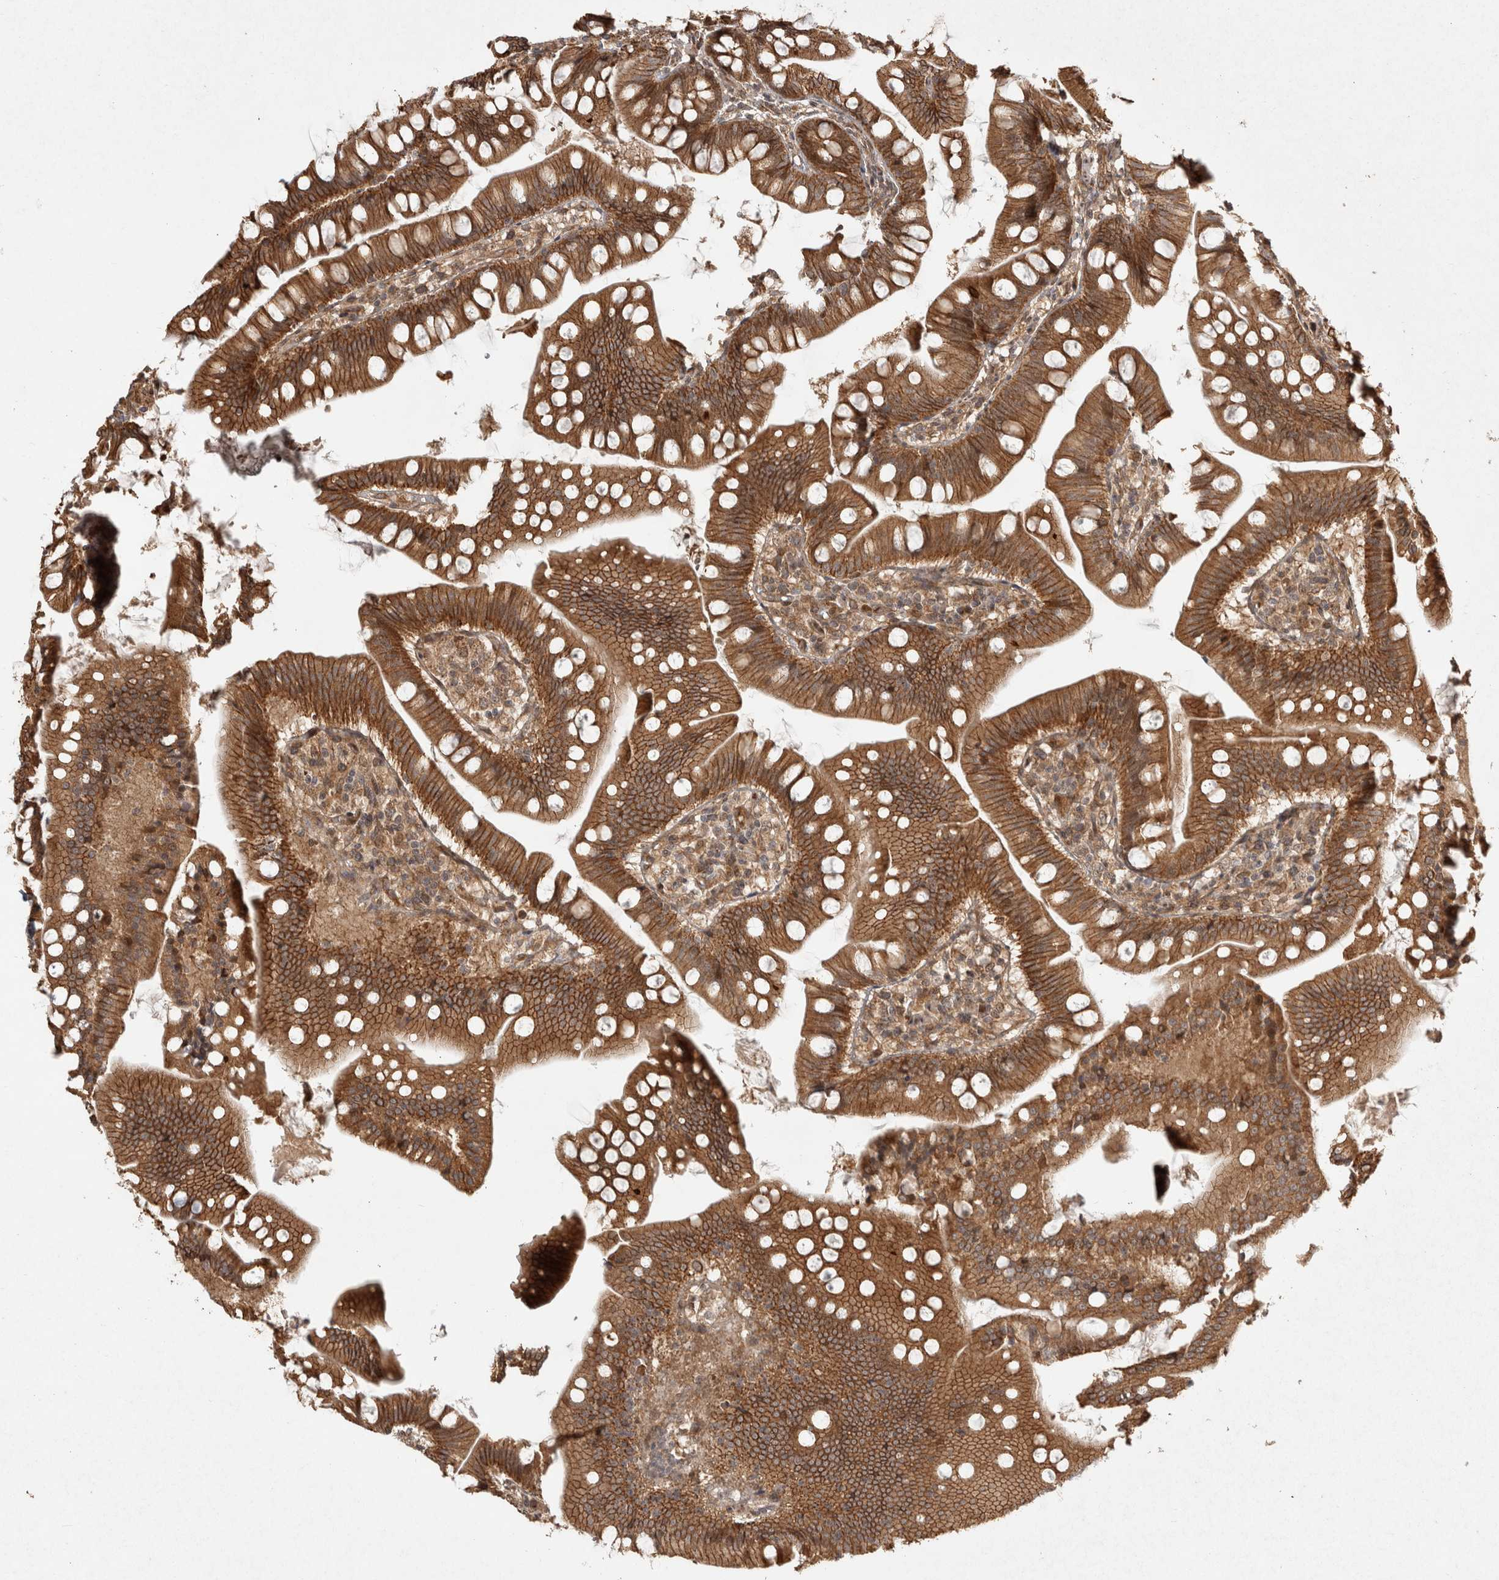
{"staining": {"intensity": "moderate", "quantity": ">75%", "location": "cytoplasmic/membranous"}, "tissue": "small intestine", "cell_type": "Glandular cells", "image_type": "normal", "snomed": [{"axis": "morphology", "description": "Normal tissue, NOS"}, {"axis": "topography", "description": "Small intestine"}], "caption": "Normal small intestine exhibits moderate cytoplasmic/membranous expression in approximately >75% of glandular cells.", "gene": "CAMSAP2", "patient": {"sex": "male", "age": 7}}